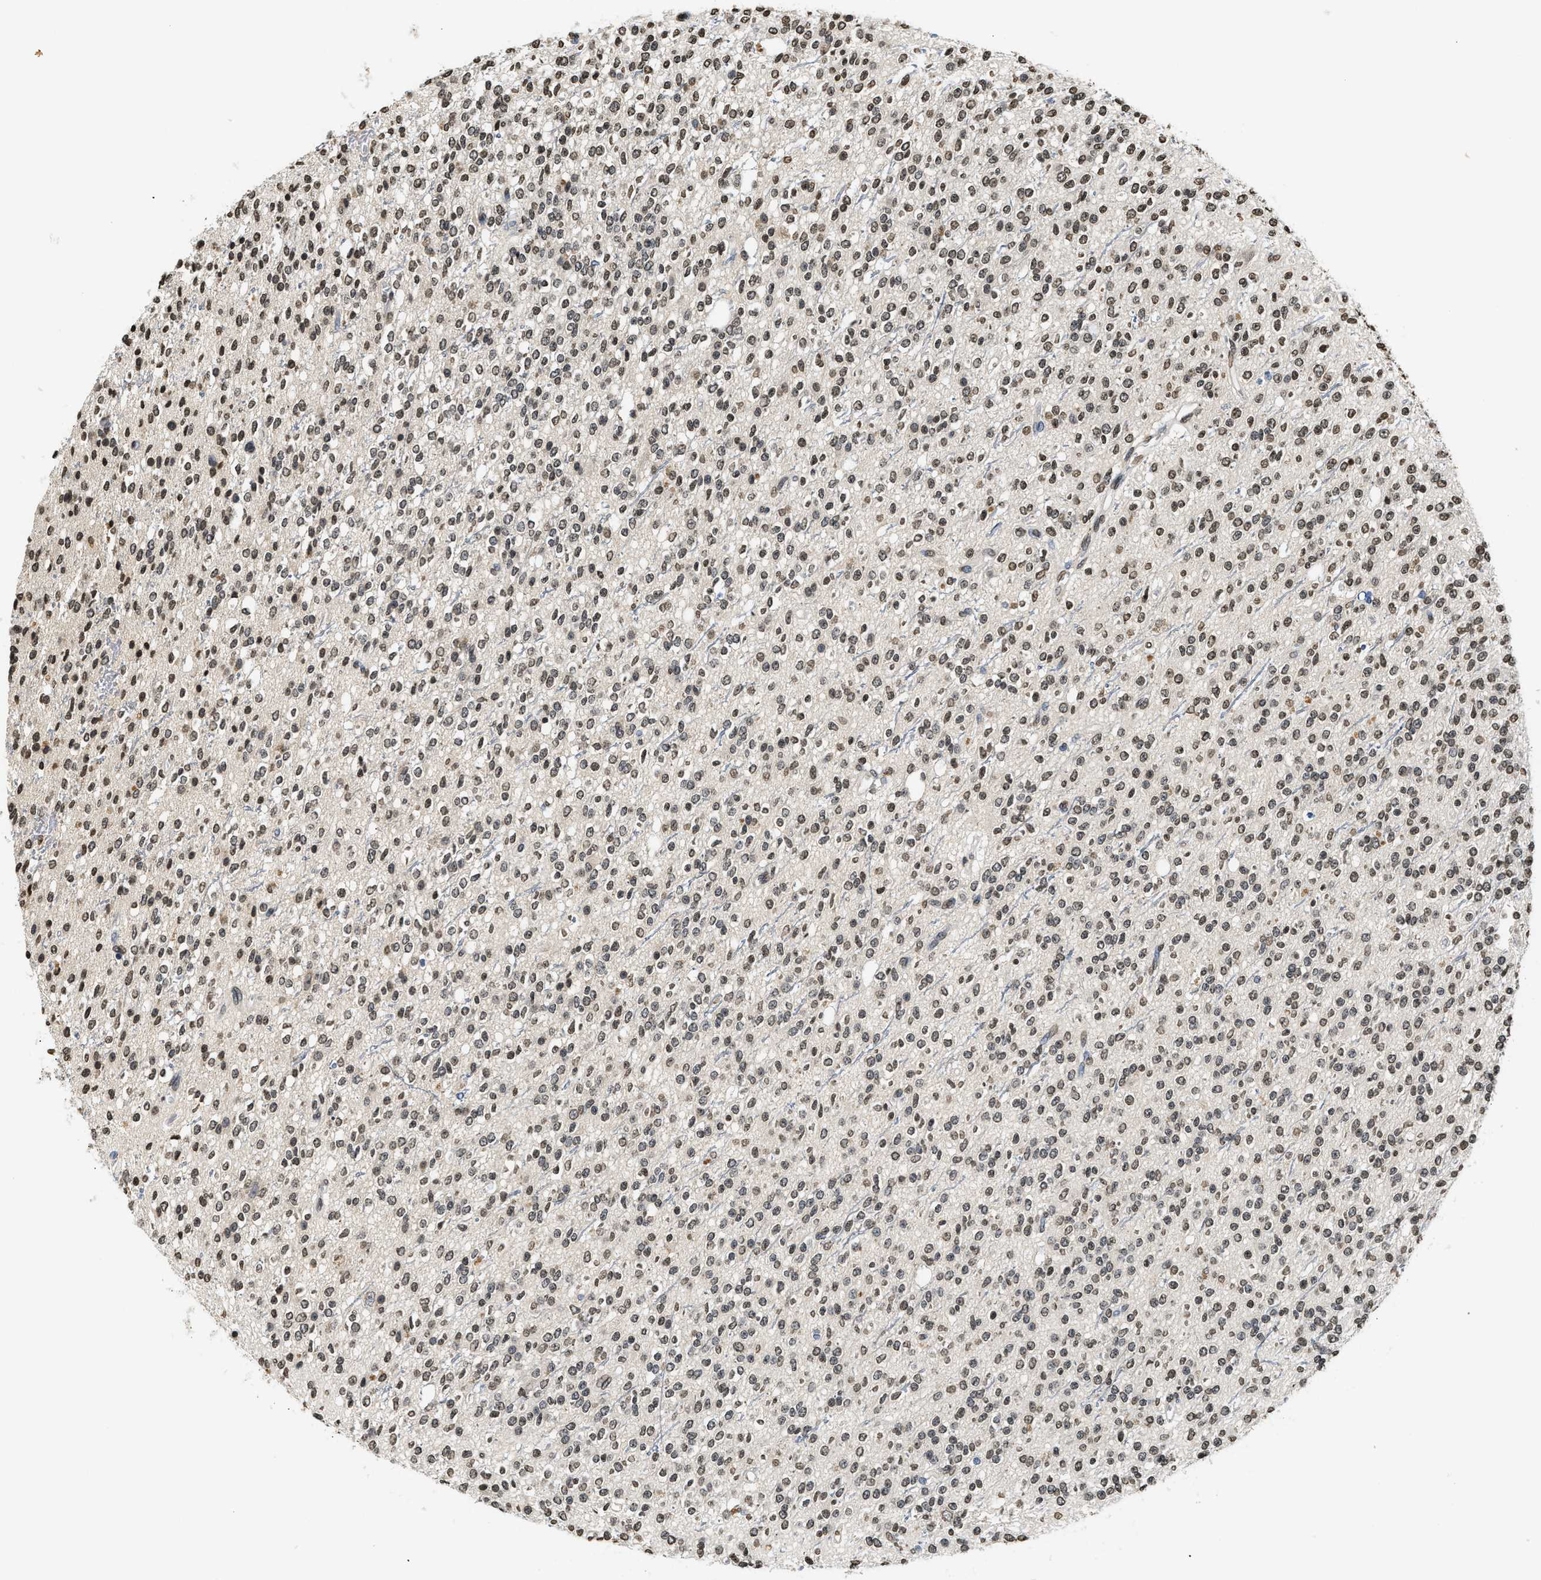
{"staining": {"intensity": "weak", "quantity": ">75%", "location": "nuclear"}, "tissue": "glioma", "cell_type": "Tumor cells", "image_type": "cancer", "snomed": [{"axis": "morphology", "description": "Glioma, malignant, High grade"}, {"axis": "topography", "description": "Brain"}], "caption": "This is an image of immunohistochemistry (IHC) staining of glioma, which shows weak staining in the nuclear of tumor cells.", "gene": "DNASE1L3", "patient": {"sex": "male", "age": 34}}